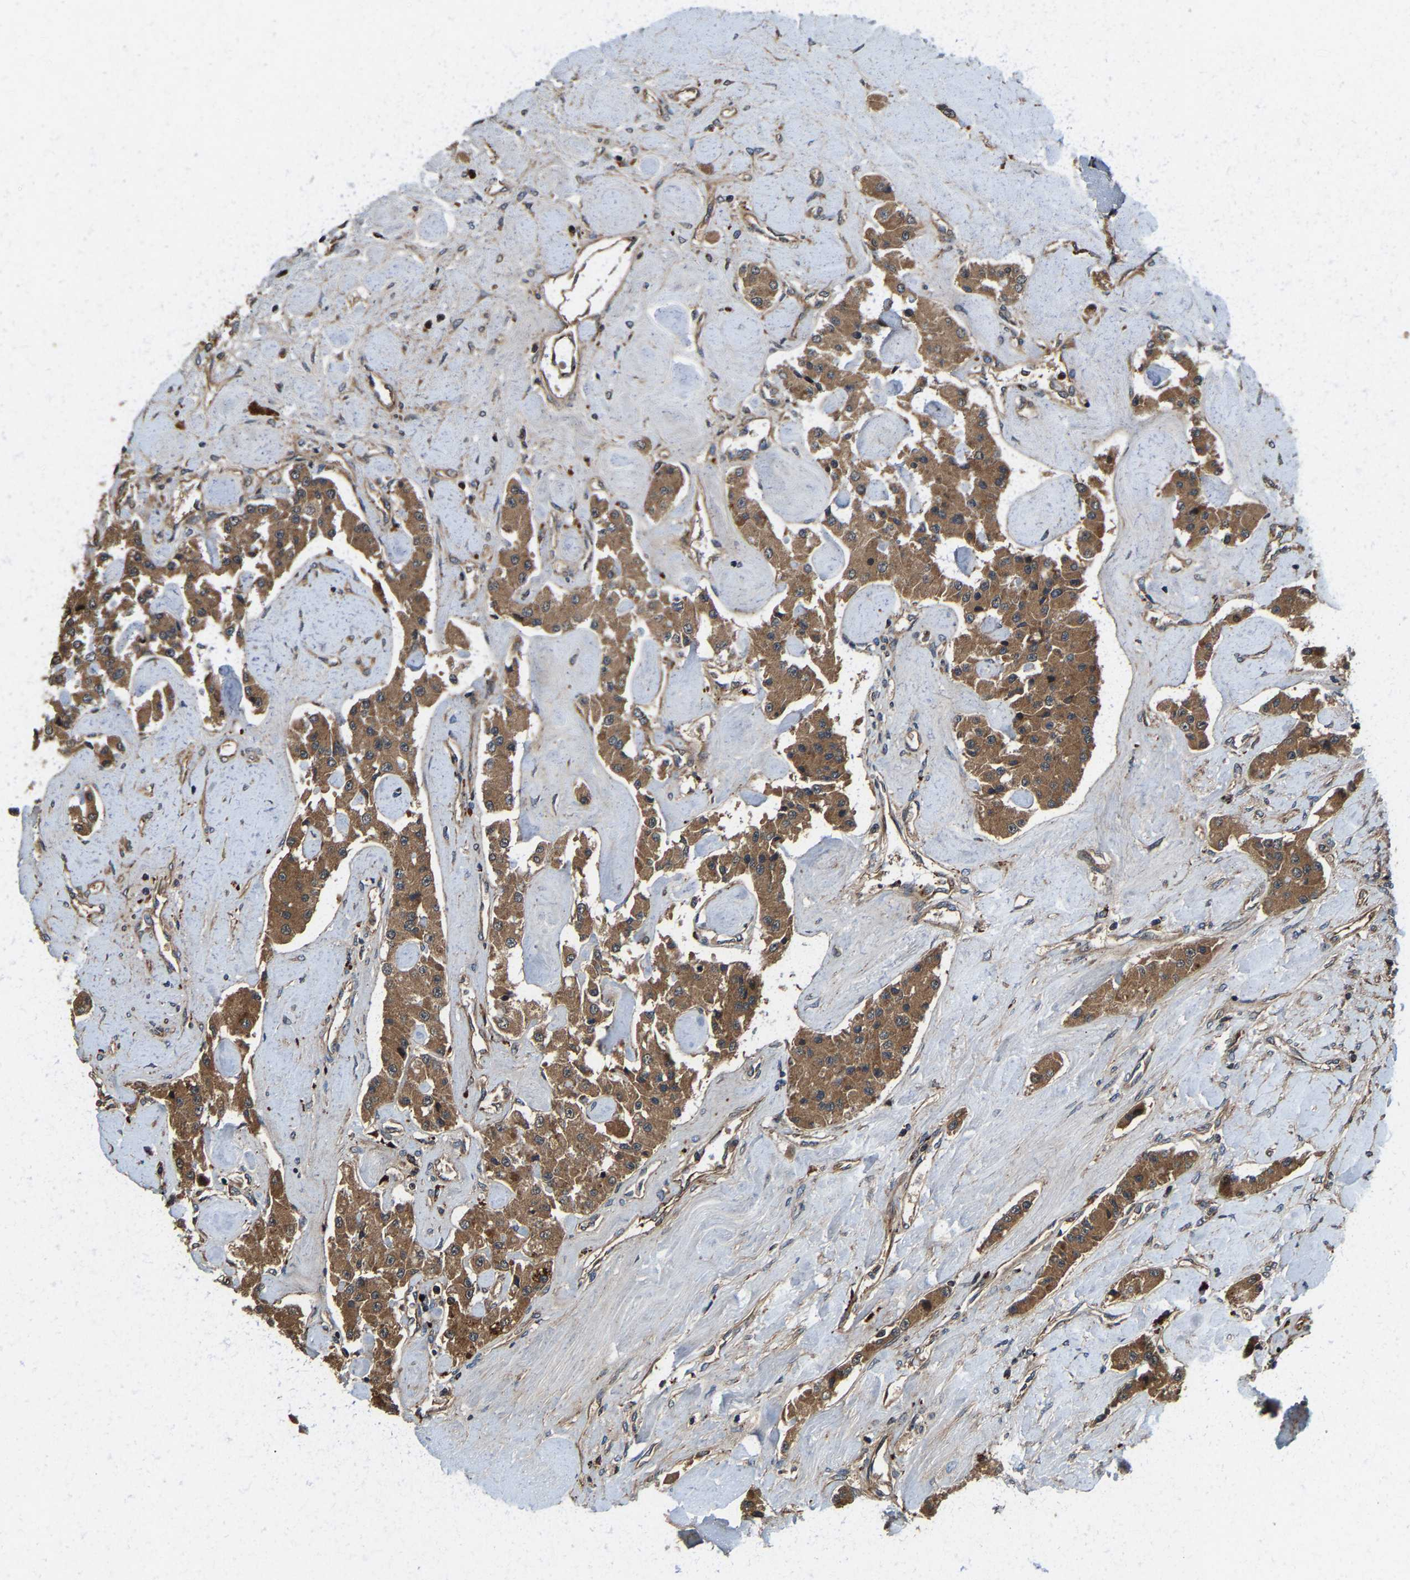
{"staining": {"intensity": "strong", "quantity": ">75%", "location": "cytoplasmic/membranous"}, "tissue": "carcinoid", "cell_type": "Tumor cells", "image_type": "cancer", "snomed": [{"axis": "morphology", "description": "Carcinoid, malignant, NOS"}, {"axis": "topography", "description": "Pancreas"}], "caption": "Human carcinoid (malignant) stained with a brown dye demonstrates strong cytoplasmic/membranous positive positivity in about >75% of tumor cells.", "gene": "DPP7", "patient": {"sex": "male", "age": 41}}